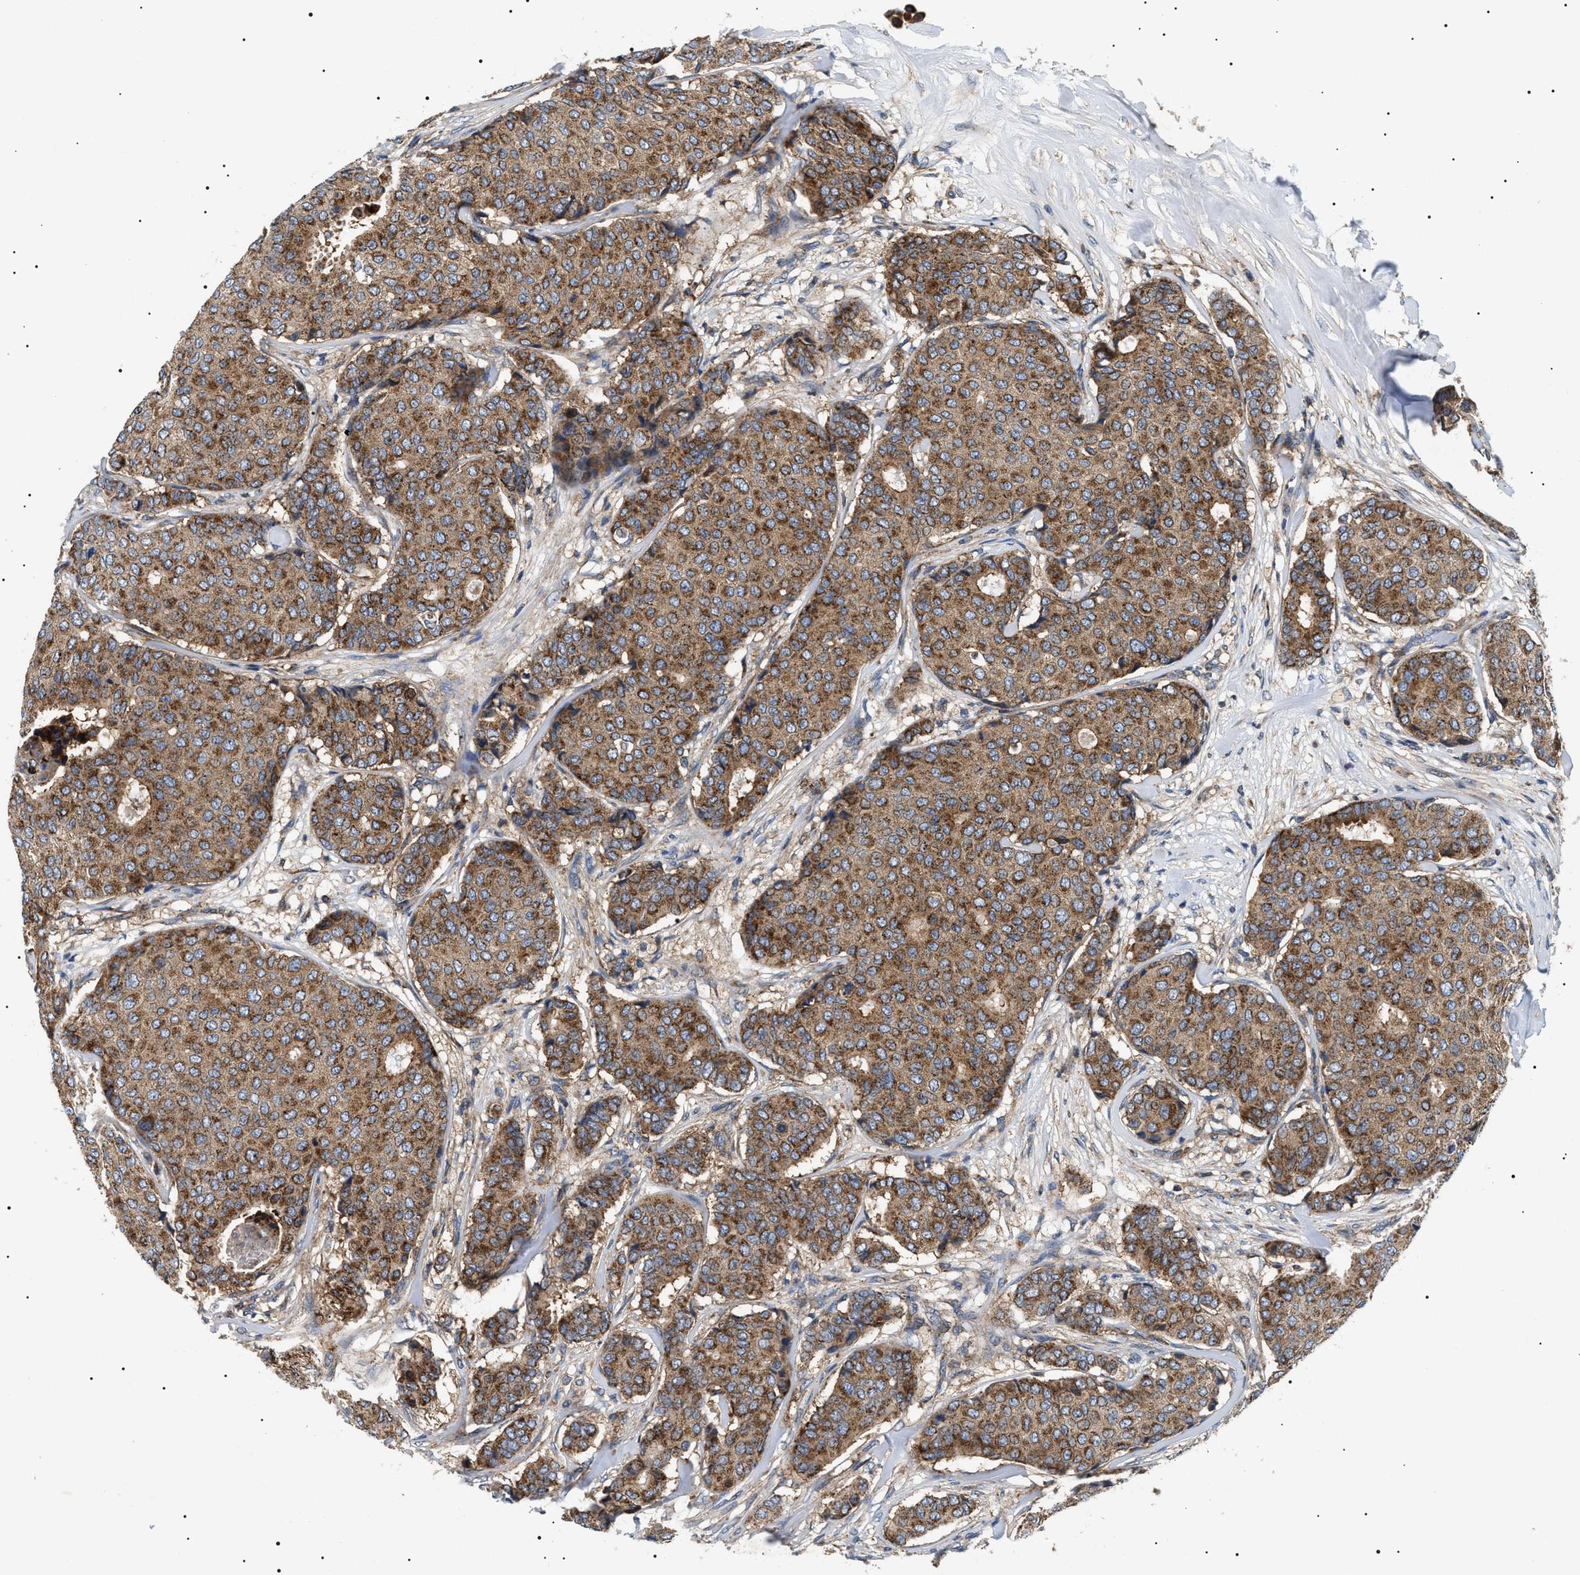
{"staining": {"intensity": "moderate", "quantity": ">75%", "location": "cytoplasmic/membranous"}, "tissue": "breast cancer", "cell_type": "Tumor cells", "image_type": "cancer", "snomed": [{"axis": "morphology", "description": "Duct carcinoma"}, {"axis": "topography", "description": "Breast"}], "caption": "The photomicrograph demonstrates staining of invasive ductal carcinoma (breast), revealing moderate cytoplasmic/membranous protein staining (brown color) within tumor cells. The staining is performed using DAB brown chromogen to label protein expression. The nuclei are counter-stained blue using hematoxylin.", "gene": "OXSM", "patient": {"sex": "female", "age": 75}}